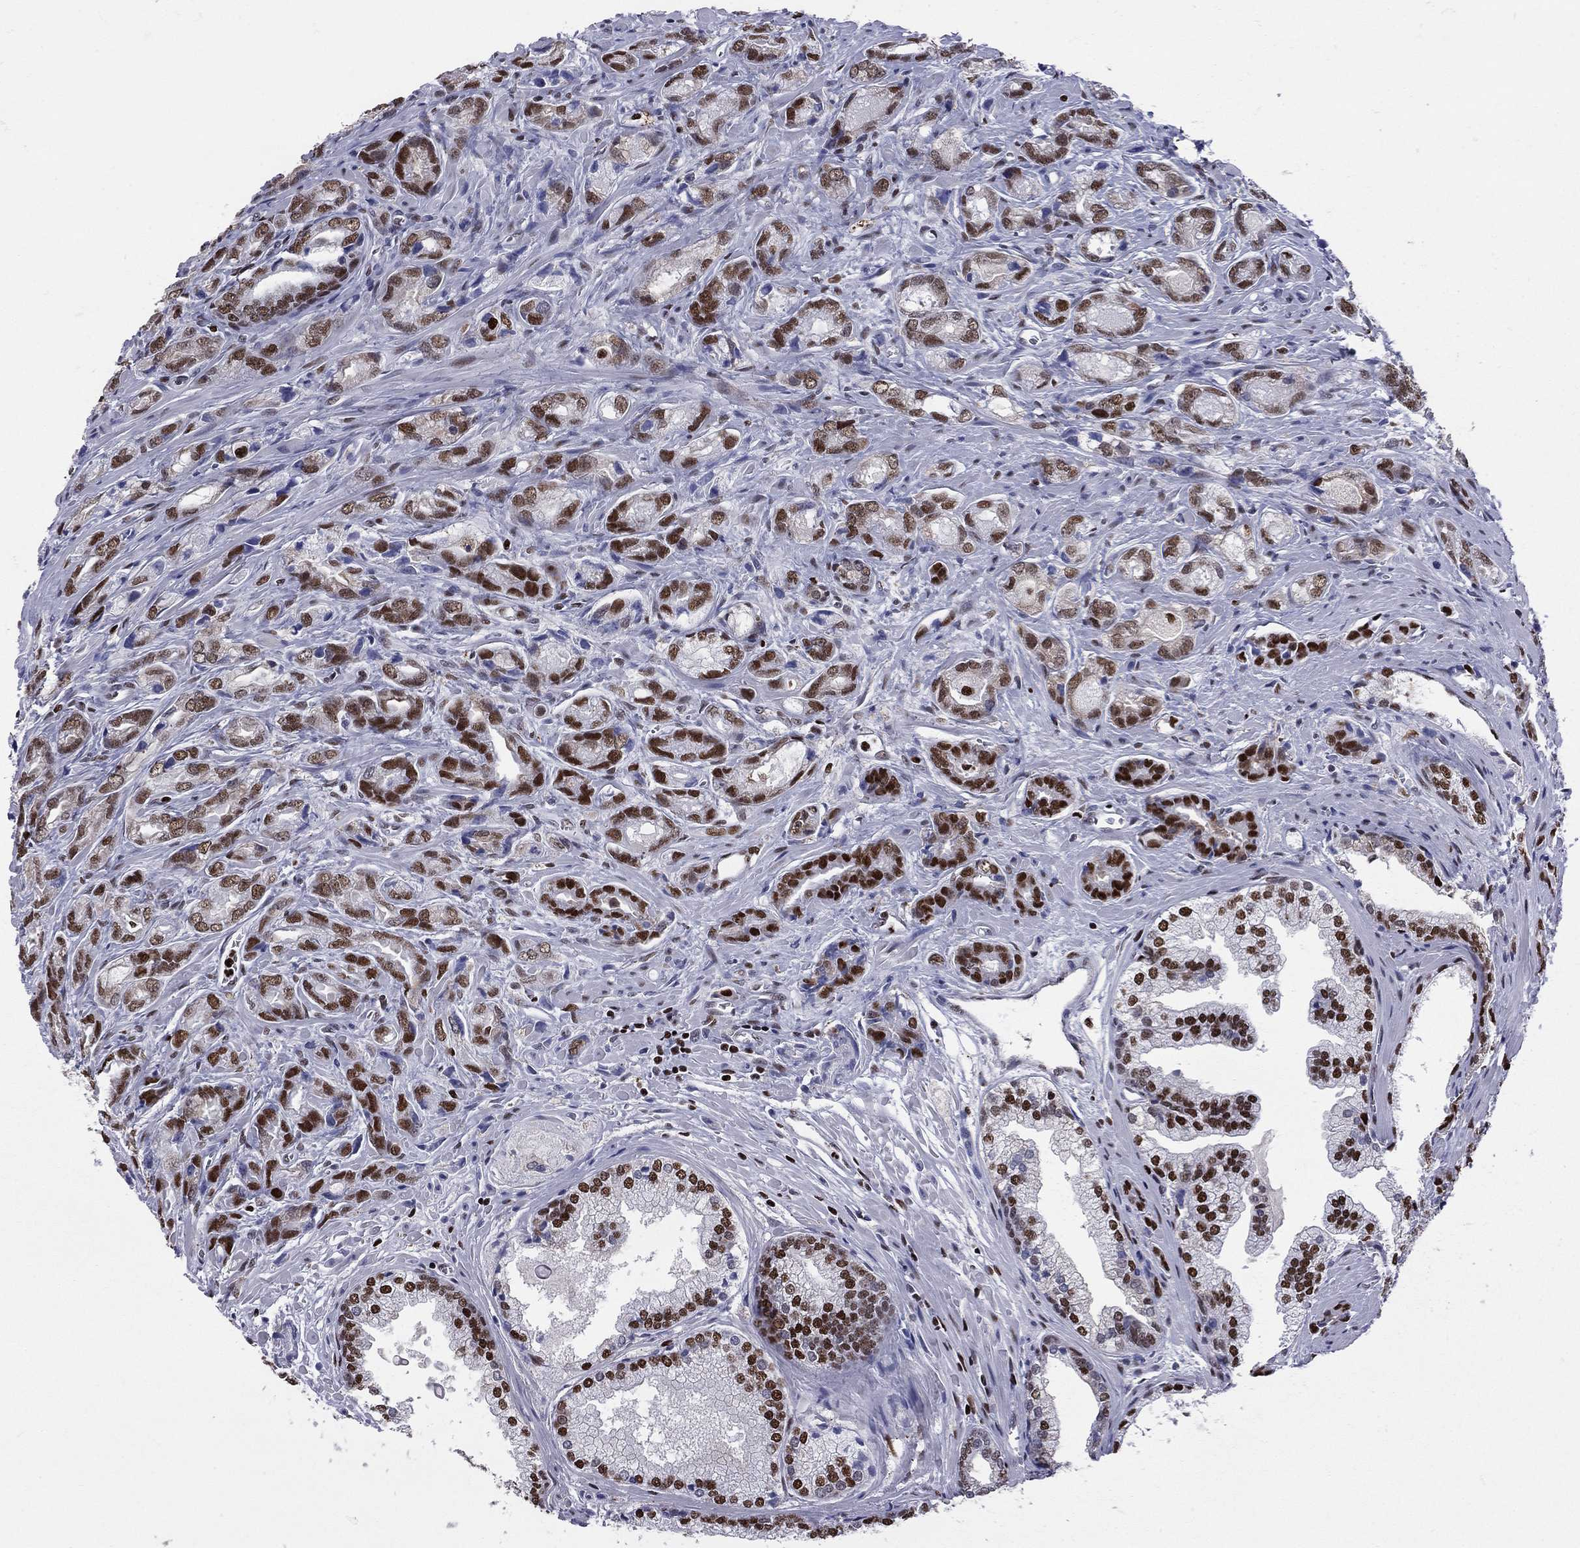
{"staining": {"intensity": "strong", "quantity": ">75%", "location": "nuclear"}, "tissue": "prostate cancer", "cell_type": "Tumor cells", "image_type": "cancer", "snomed": [{"axis": "morphology", "description": "Adenocarcinoma, NOS"}, {"axis": "morphology", "description": "Adenocarcinoma, High grade"}, {"axis": "topography", "description": "Prostate"}], "caption": "Prostate cancer (adenocarcinoma (high-grade)) stained with IHC reveals strong nuclear positivity in approximately >75% of tumor cells. (DAB IHC, brown staining for protein, blue staining for nuclei).", "gene": "PCGF3", "patient": {"sex": "male", "age": 70}}